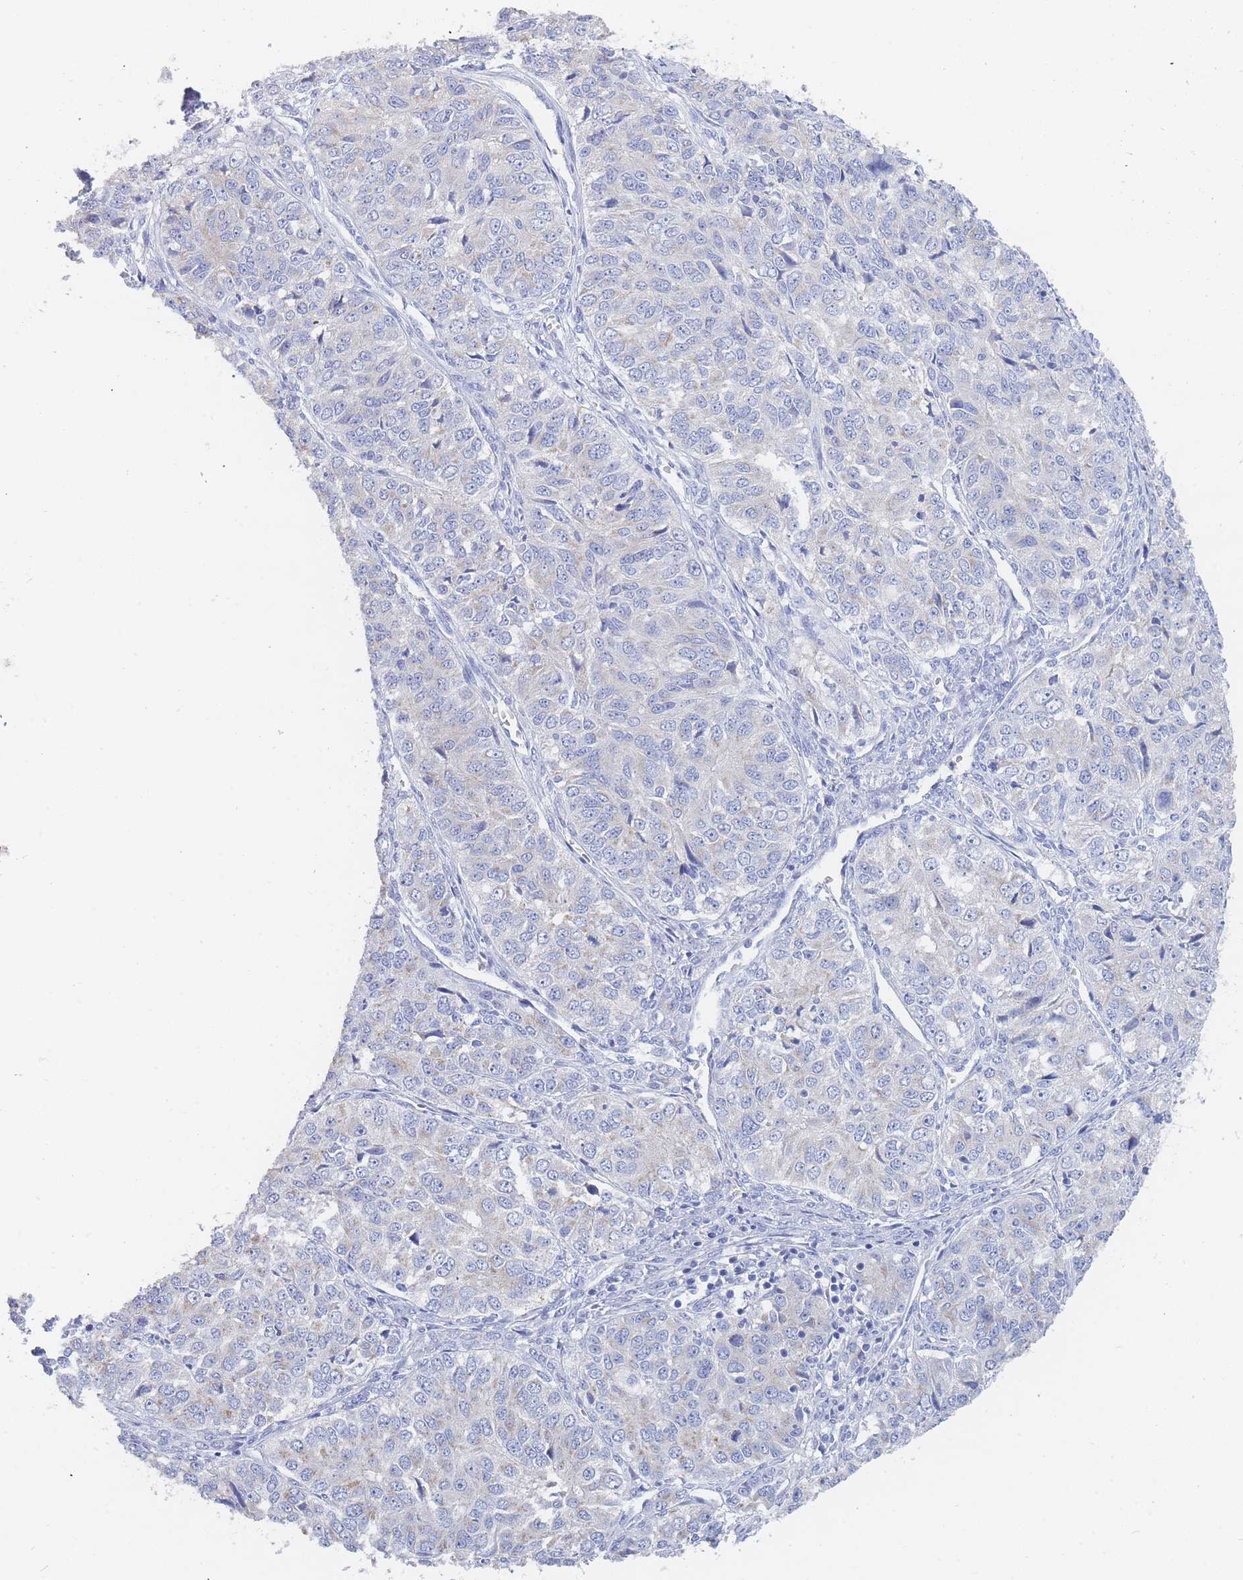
{"staining": {"intensity": "negative", "quantity": "none", "location": "none"}, "tissue": "ovarian cancer", "cell_type": "Tumor cells", "image_type": "cancer", "snomed": [{"axis": "morphology", "description": "Carcinoma, endometroid"}, {"axis": "topography", "description": "Ovary"}], "caption": "Human ovarian endometroid carcinoma stained for a protein using IHC exhibits no positivity in tumor cells.", "gene": "SLC25A35", "patient": {"sex": "female", "age": 51}}